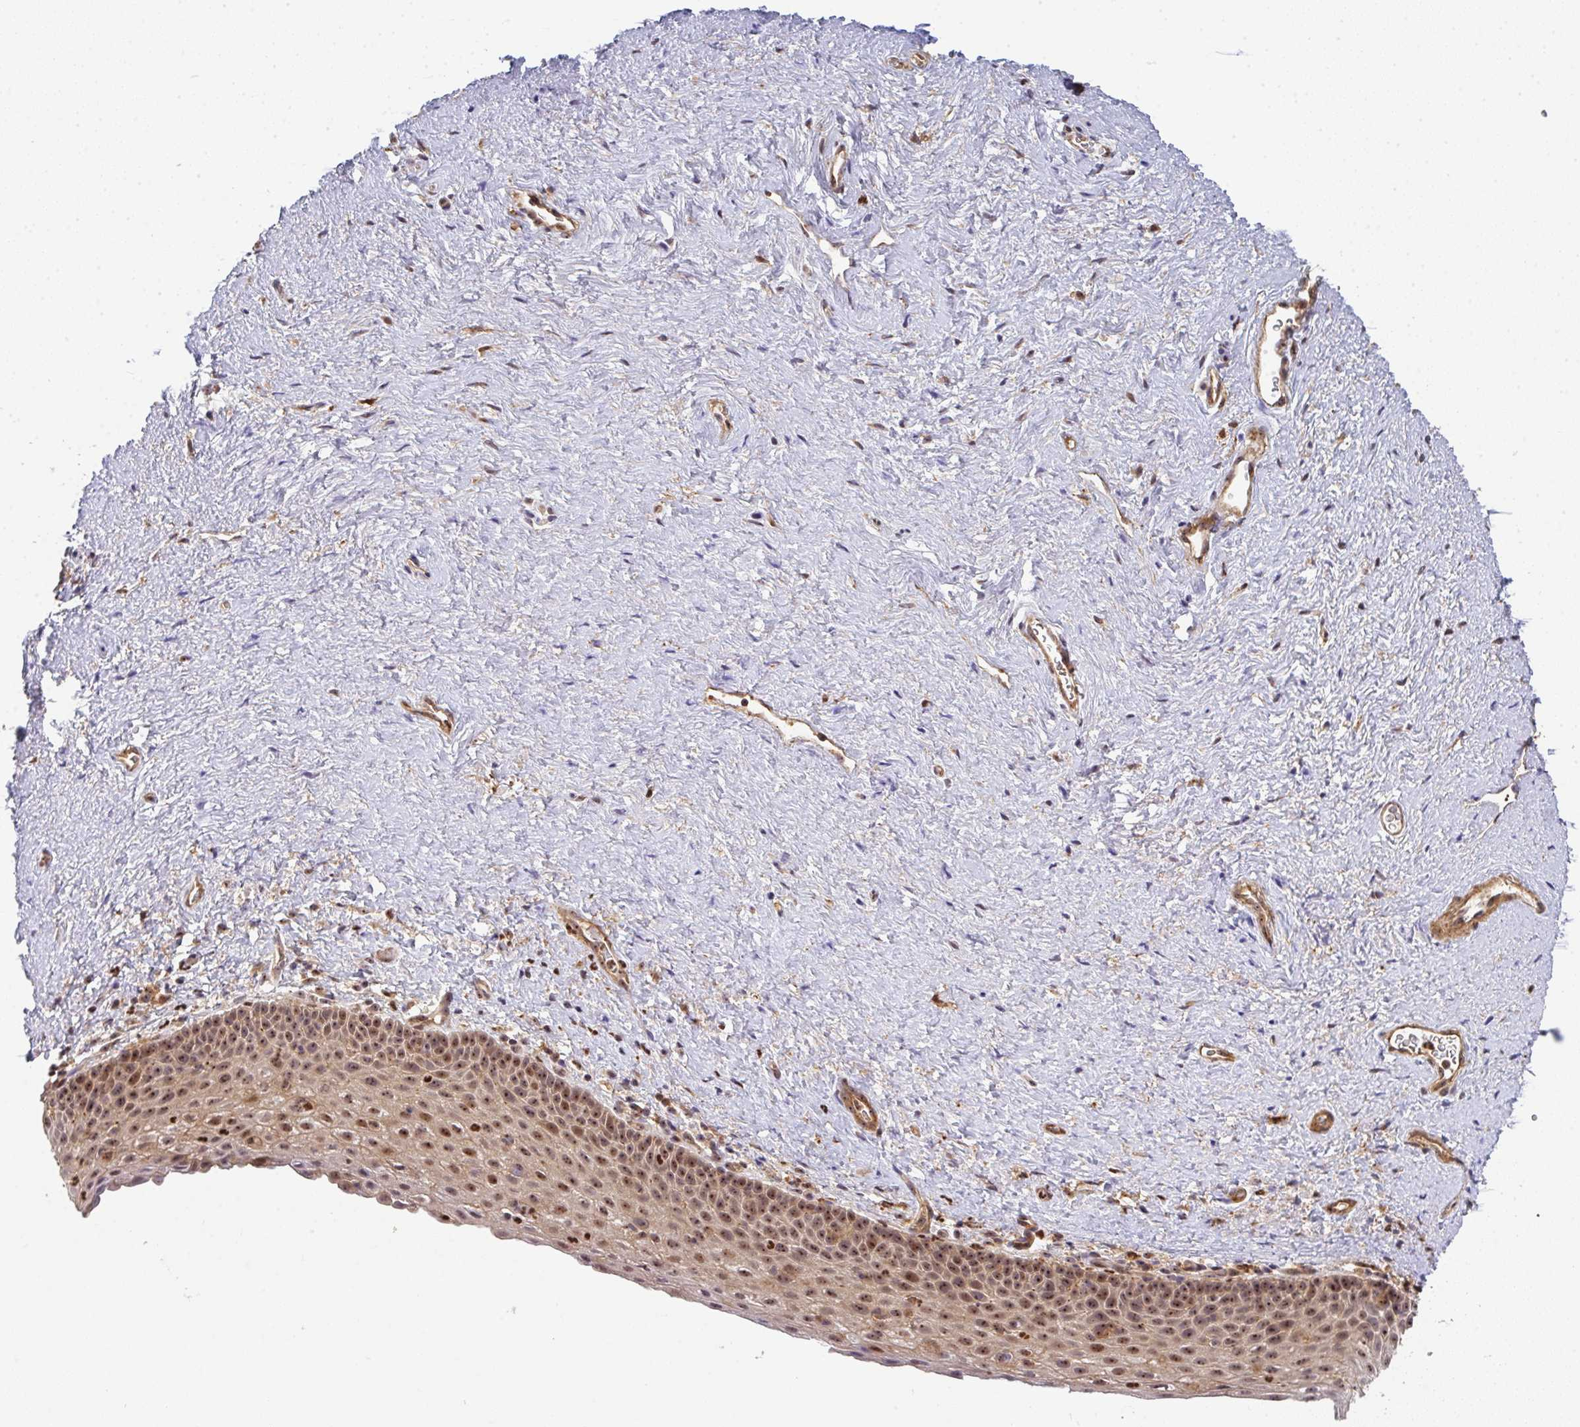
{"staining": {"intensity": "moderate", "quantity": "25%-75%", "location": "cytoplasmic/membranous,nuclear"}, "tissue": "vagina", "cell_type": "Squamous epithelial cells", "image_type": "normal", "snomed": [{"axis": "morphology", "description": "Normal tissue, NOS"}, {"axis": "topography", "description": "Vagina"}], "caption": "The micrograph displays a brown stain indicating the presence of a protein in the cytoplasmic/membranous,nuclear of squamous epithelial cells in vagina.", "gene": "SIMC1", "patient": {"sex": "female", "age": 61}}